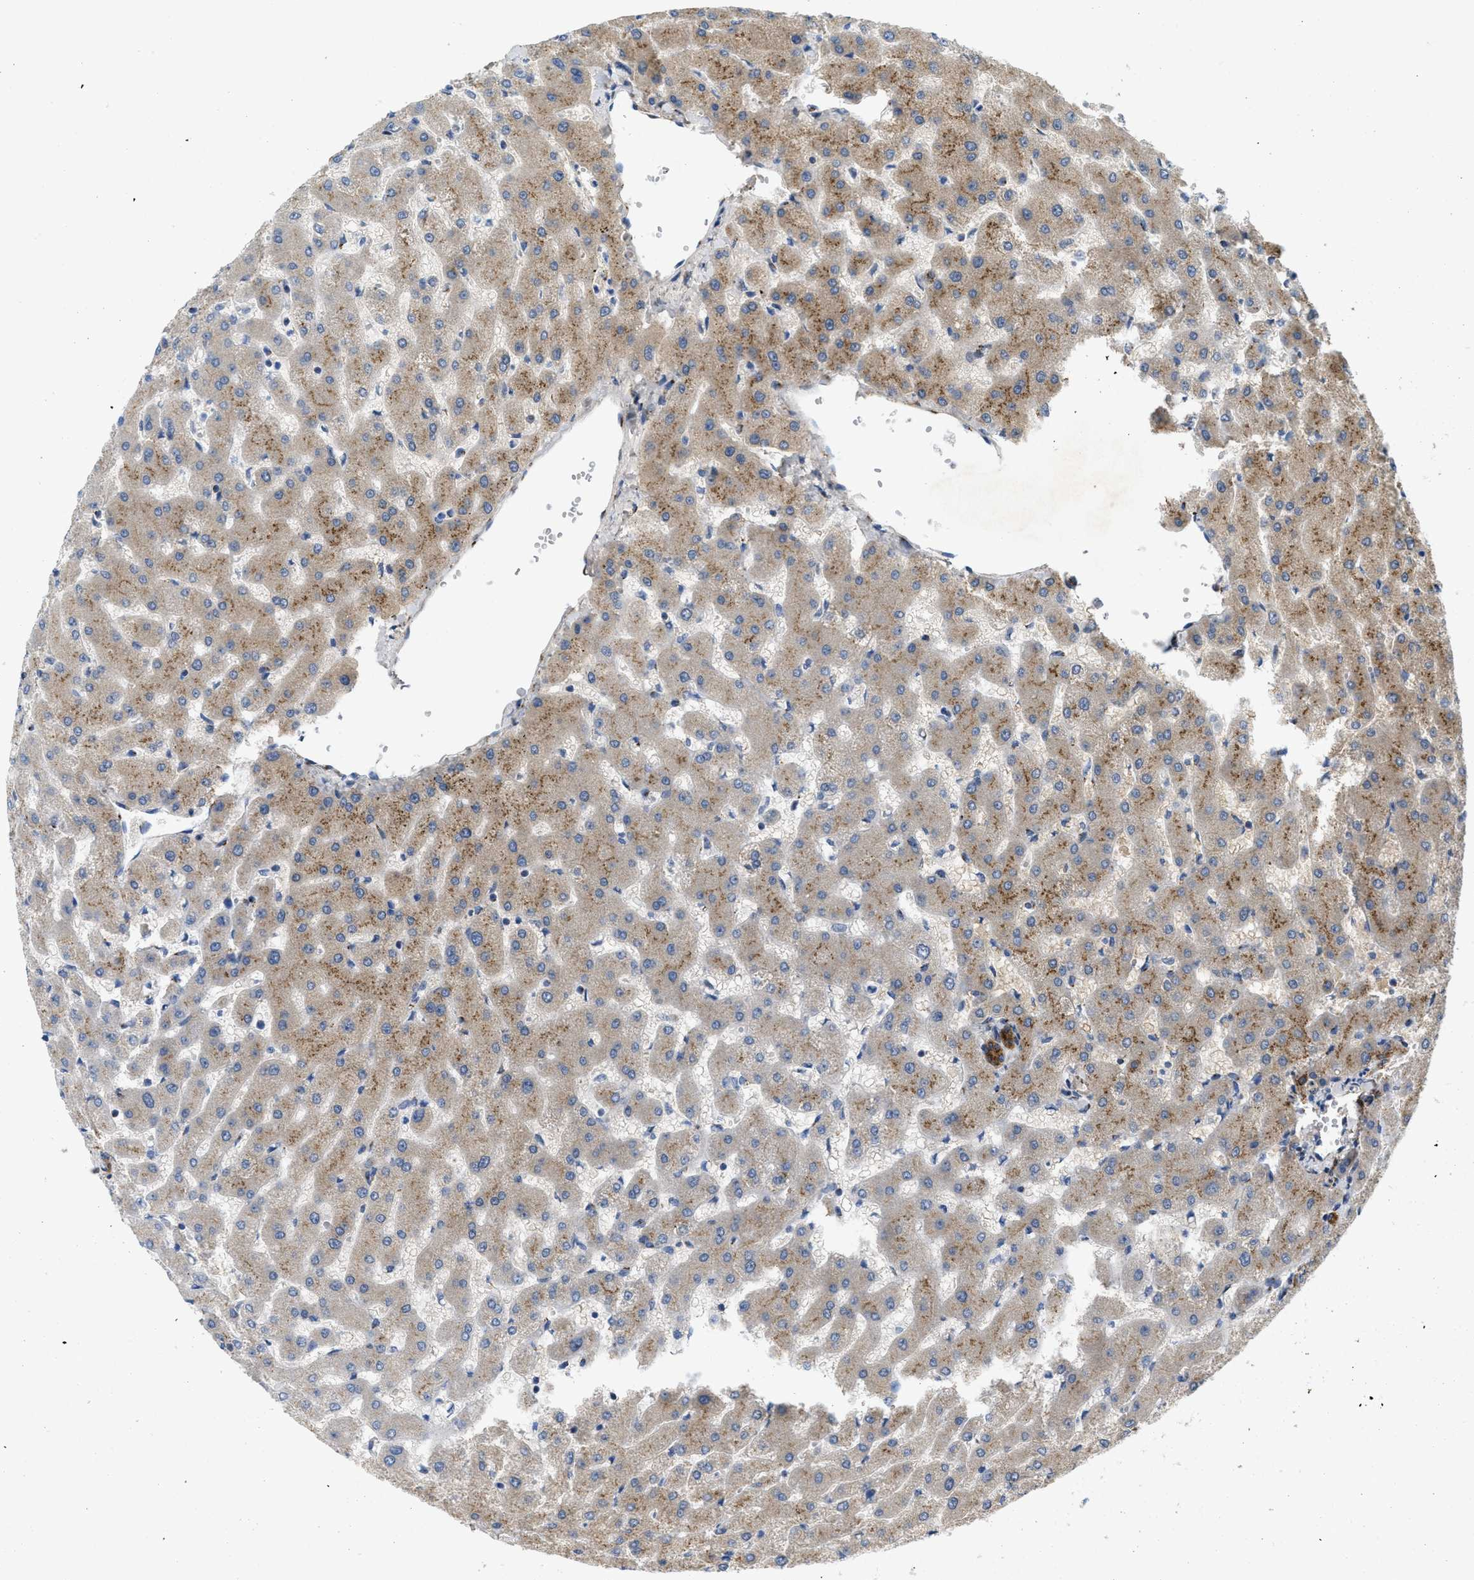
{"staining": {"intensity": "strong", "quantity": ">75%", "location": "cytoplasmic/membranous"}, "tissue": "liver", "cell_type": "Cholangiocytes", "image_type": "normal", "snomed": [{"axis": "morphology", "description": "Normal tissue, NOS"}, {"axis": "topography", "description": "Liver"}], "caption": "Immunohistochemistry (IHC) (DAB) staining of benign human liver displays strong cytoplasmic/membranous protein expression in approximately >75% of cholangiocytes. The protein is stained brown, and the nuclei are stained in blue (DAB IHC with brightfield microscopy, high magnification).", "gene": "ZNF70", "patient": {"sex": "female", "age": 63}}